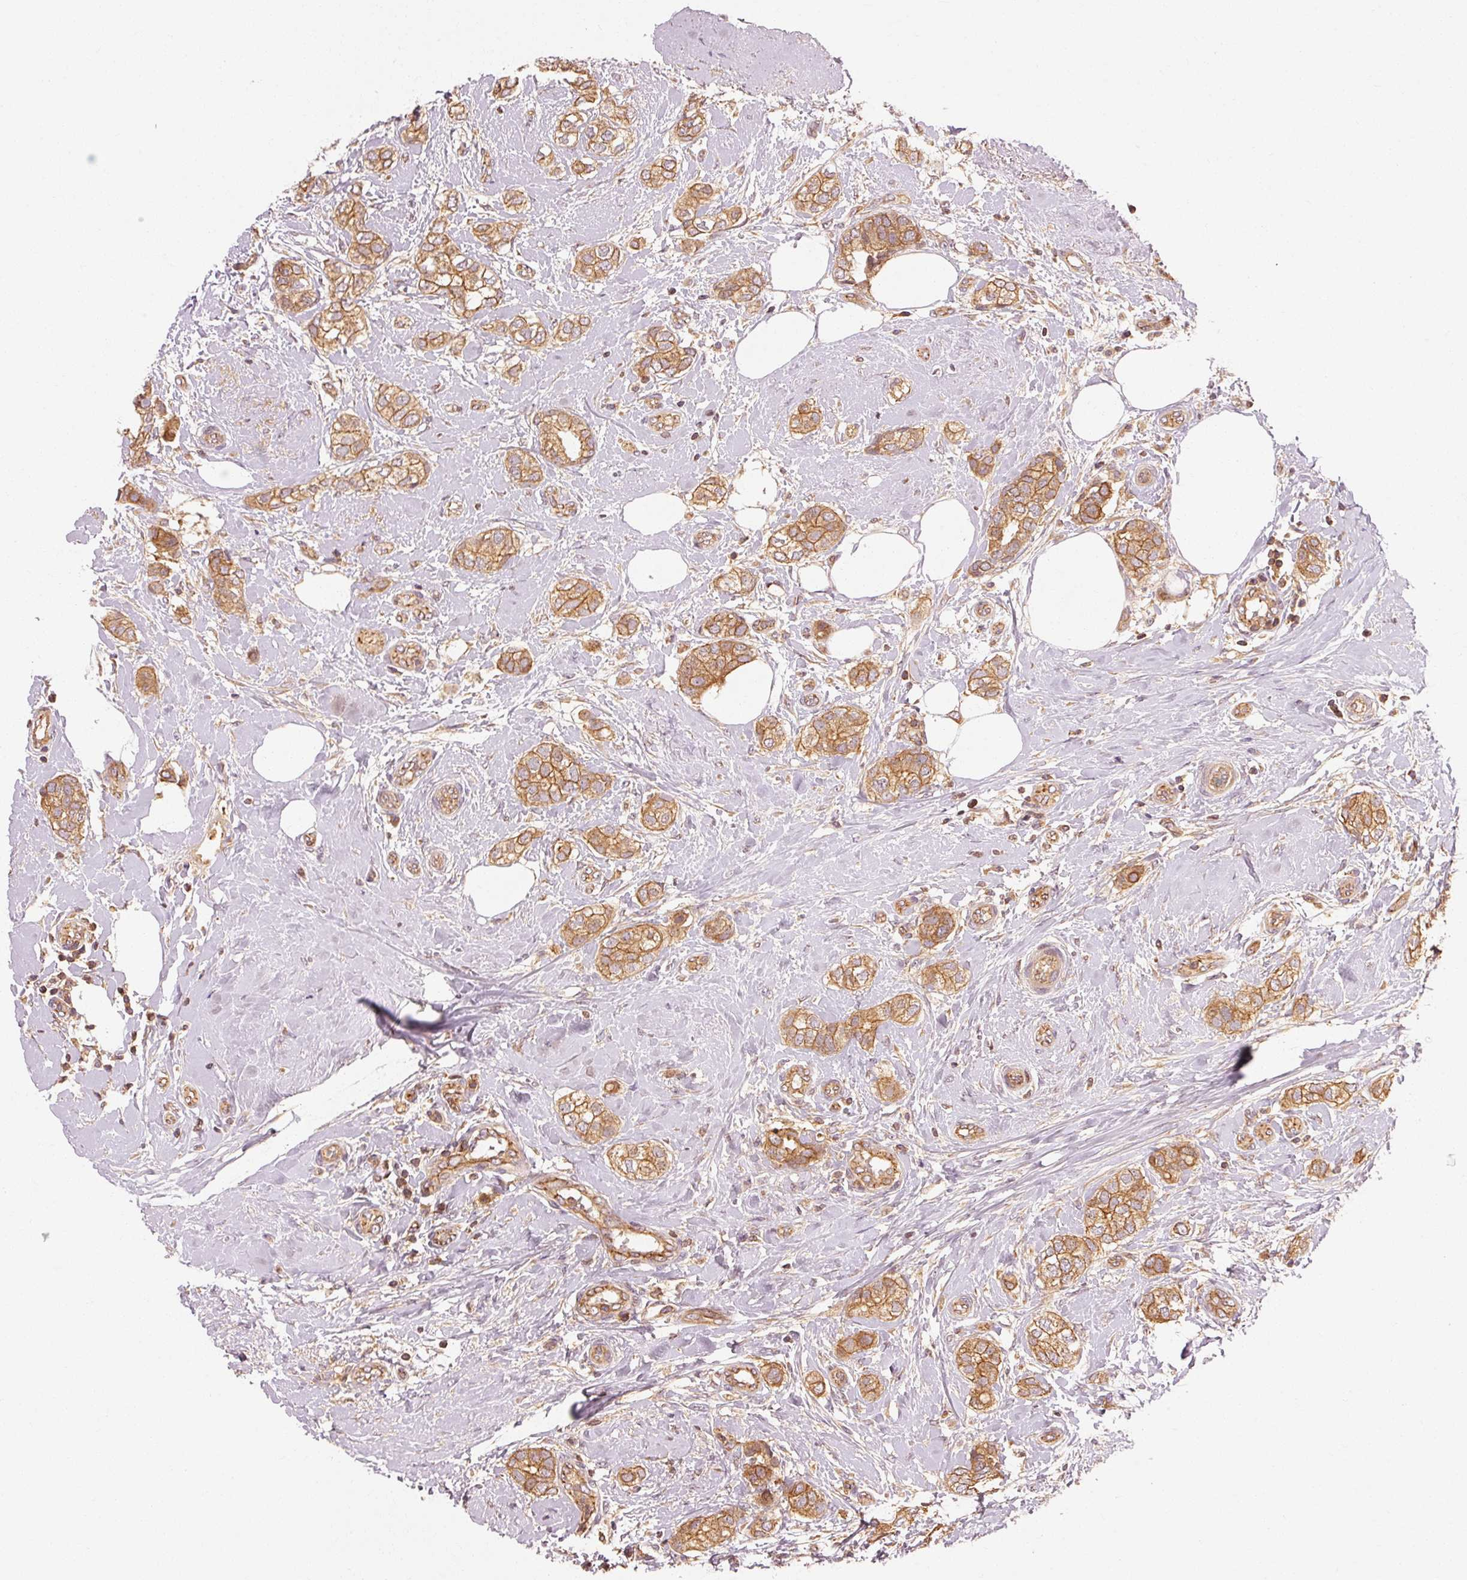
{"staining": {"intensity": "moderate", "quantity": ">75%", "location": "cytoplasmic/membranous"}, "tissue": "breast cancer", "cell_type": "Tumor cells", "image_type": "cancer", "snomed": [{"axis": "morphology", "description": "Duct carcinoma"}, {"axis": "topography", "description": "Breast"}], "caption": "The micrograph displays a brown stain indicating the presence of a protein in the cytoplasmic/membranous of tumor cells in breast intraductal carcinoma.", "gene": "CTNNA1", "patient": {"sex": "female", "age": 73}}